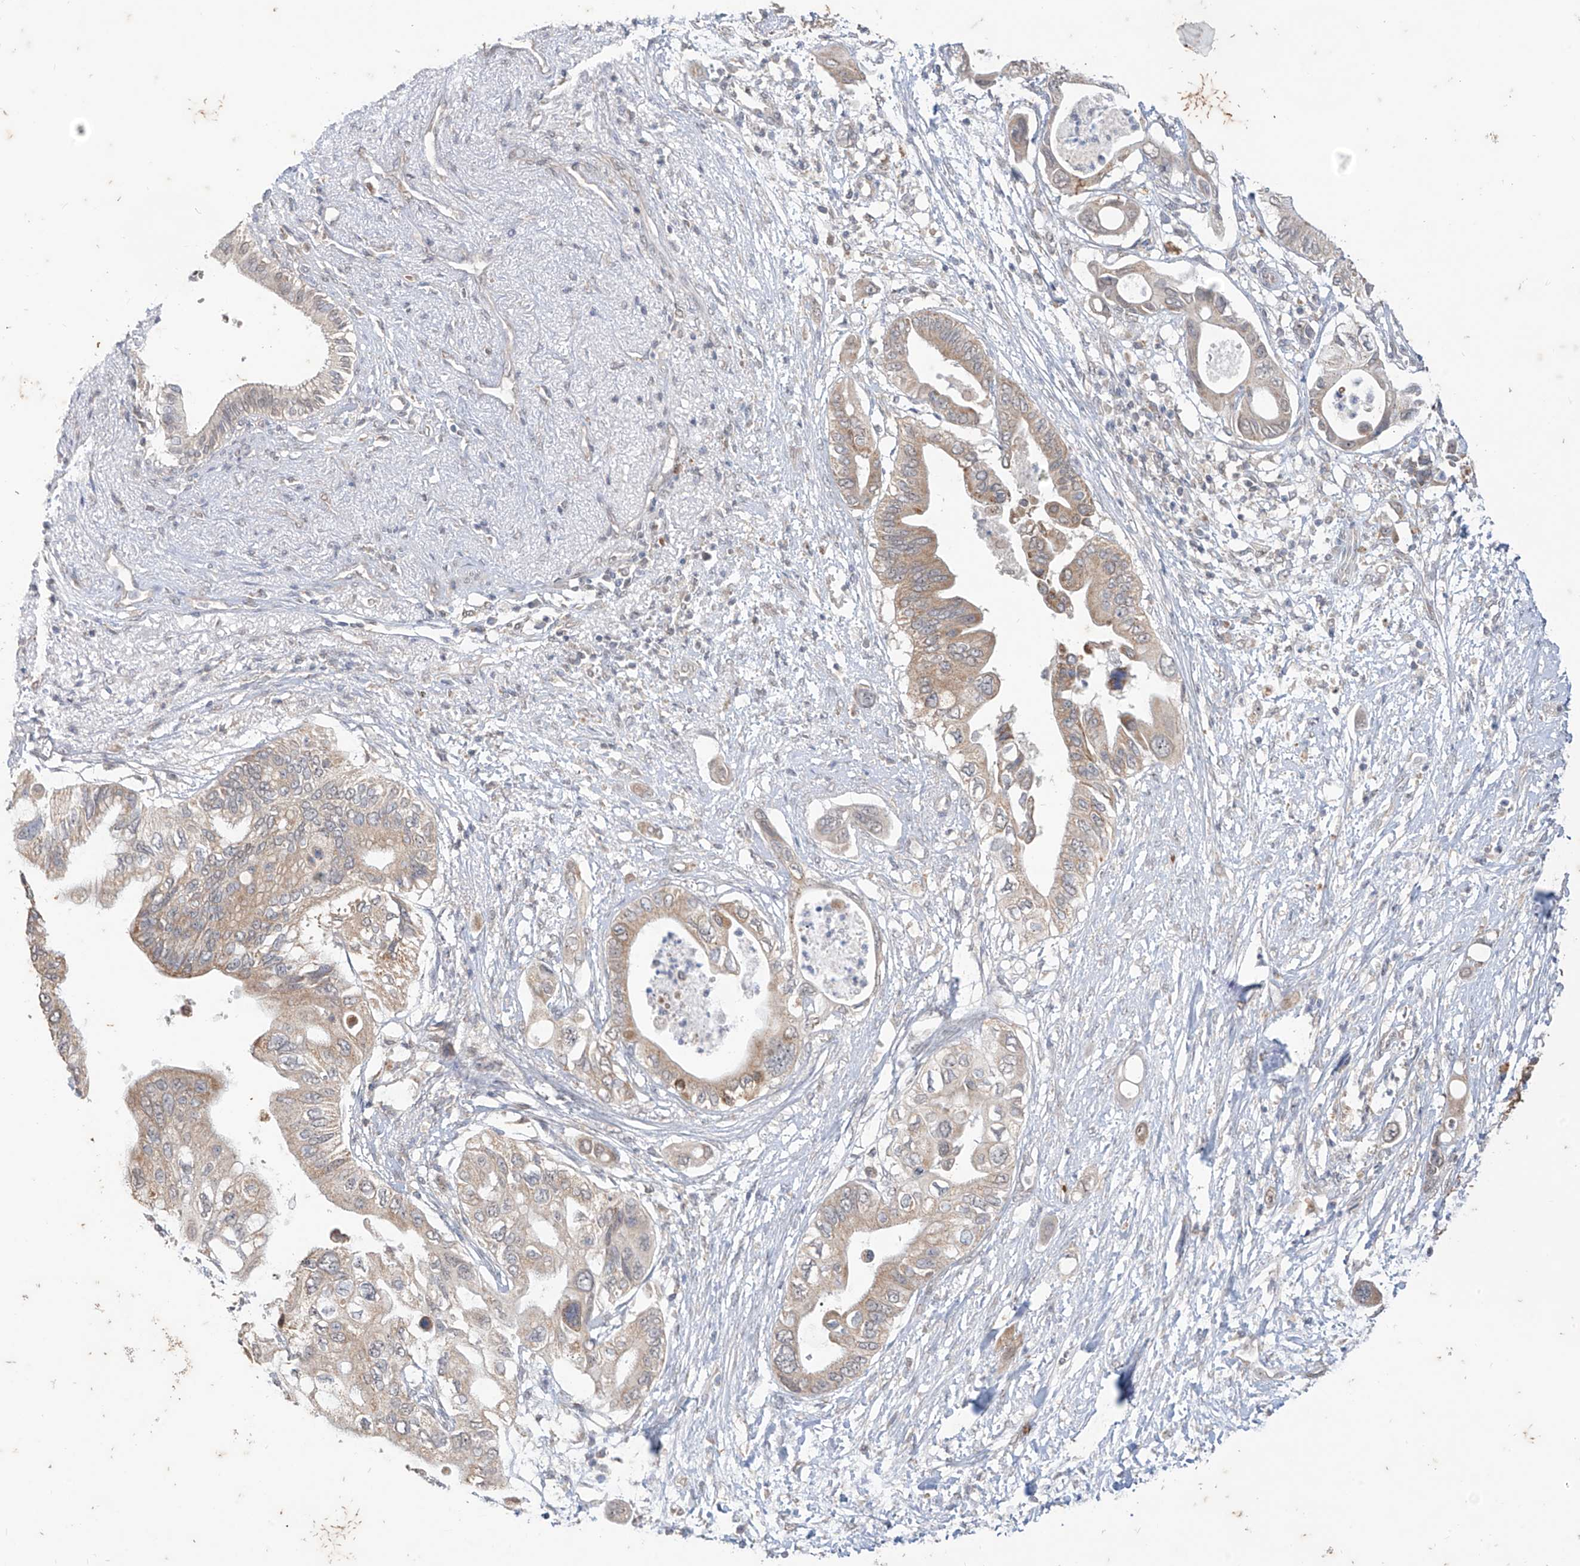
{"staining": {"intensity": "moderate", "quantity": ">75%", "location": "cytoplasmic/membranous"}, "tissue": "pancreatic cancer", "cell_type": "Tumor cells", "image_type": "cancer", "snomed": [{"axis": "morphology", "description": "Adenocarcinoma, NOS"}, {"axis": "topography", "description": "Pancreas"}], "caption": "This photomicrograph demonstrates IHC staining of pancreatic adenocarcinoma, with medium moderate cytoplasmic/membranous expression in approximately >75% of tumor cells.", "gene": "MTUS2", "patient": {"sex": "male", "age": 66}}